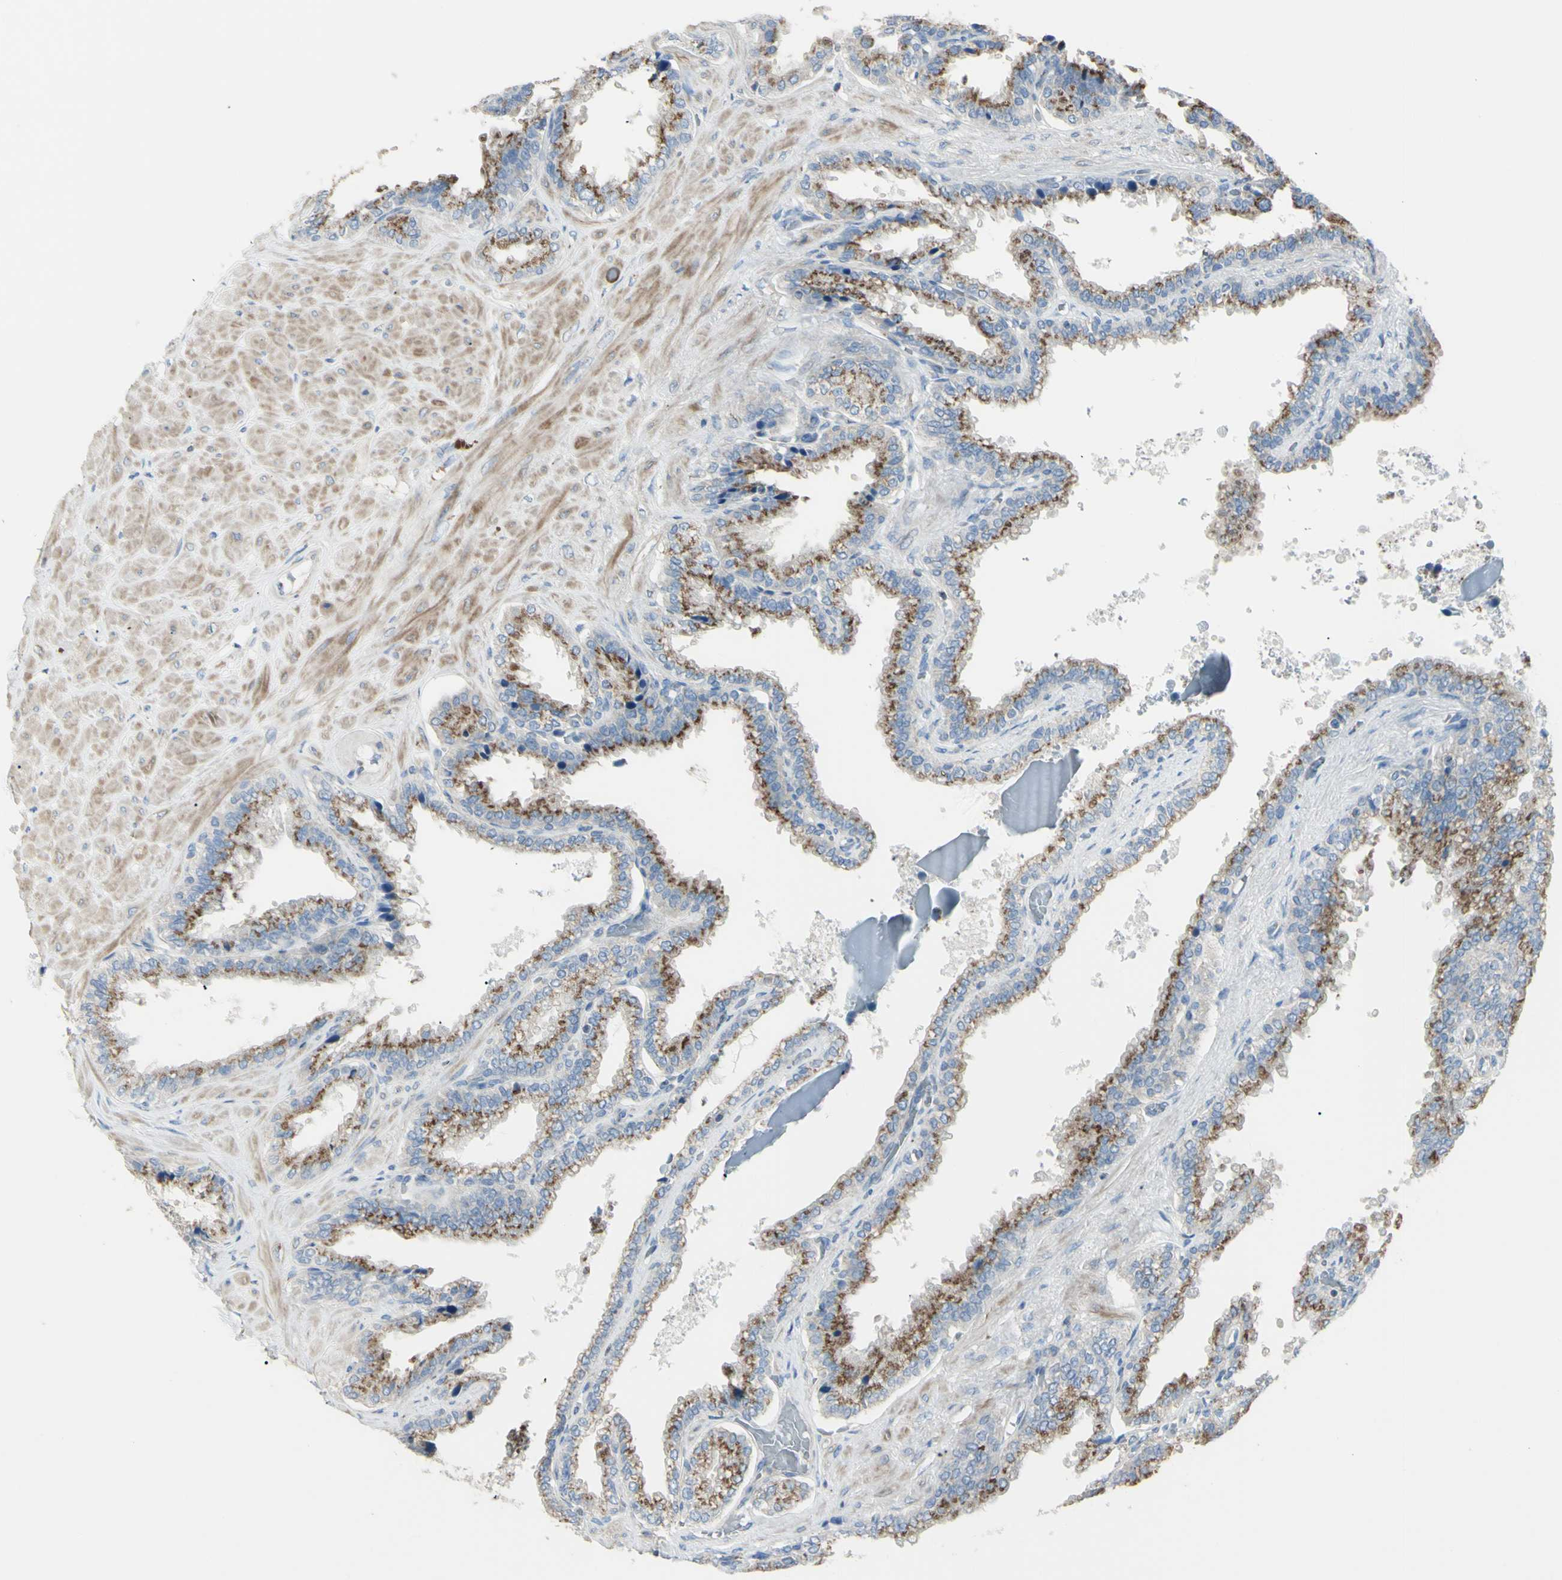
{"staining": {"intensity": "moderate", "quantity": ">75%", "location": "cytoplasmic/membranous"}, "tissue": "seminal vesicle", "cell_type": "Glandular cells", "image_type": "normal", "snomed": [{"axis": "morphology", "description": "Normal tissue, NOS"}, {"axis": "topography", "description": "Seminal veicle"}], "caption": "Seminal vesicle stained with a brown dye demonstrates moderate cytoplasmic/membranous positive expression in about >75% of glandular cells.", "gene": "B4GALT3", "patient": {"sex": "male", "age": 46}}